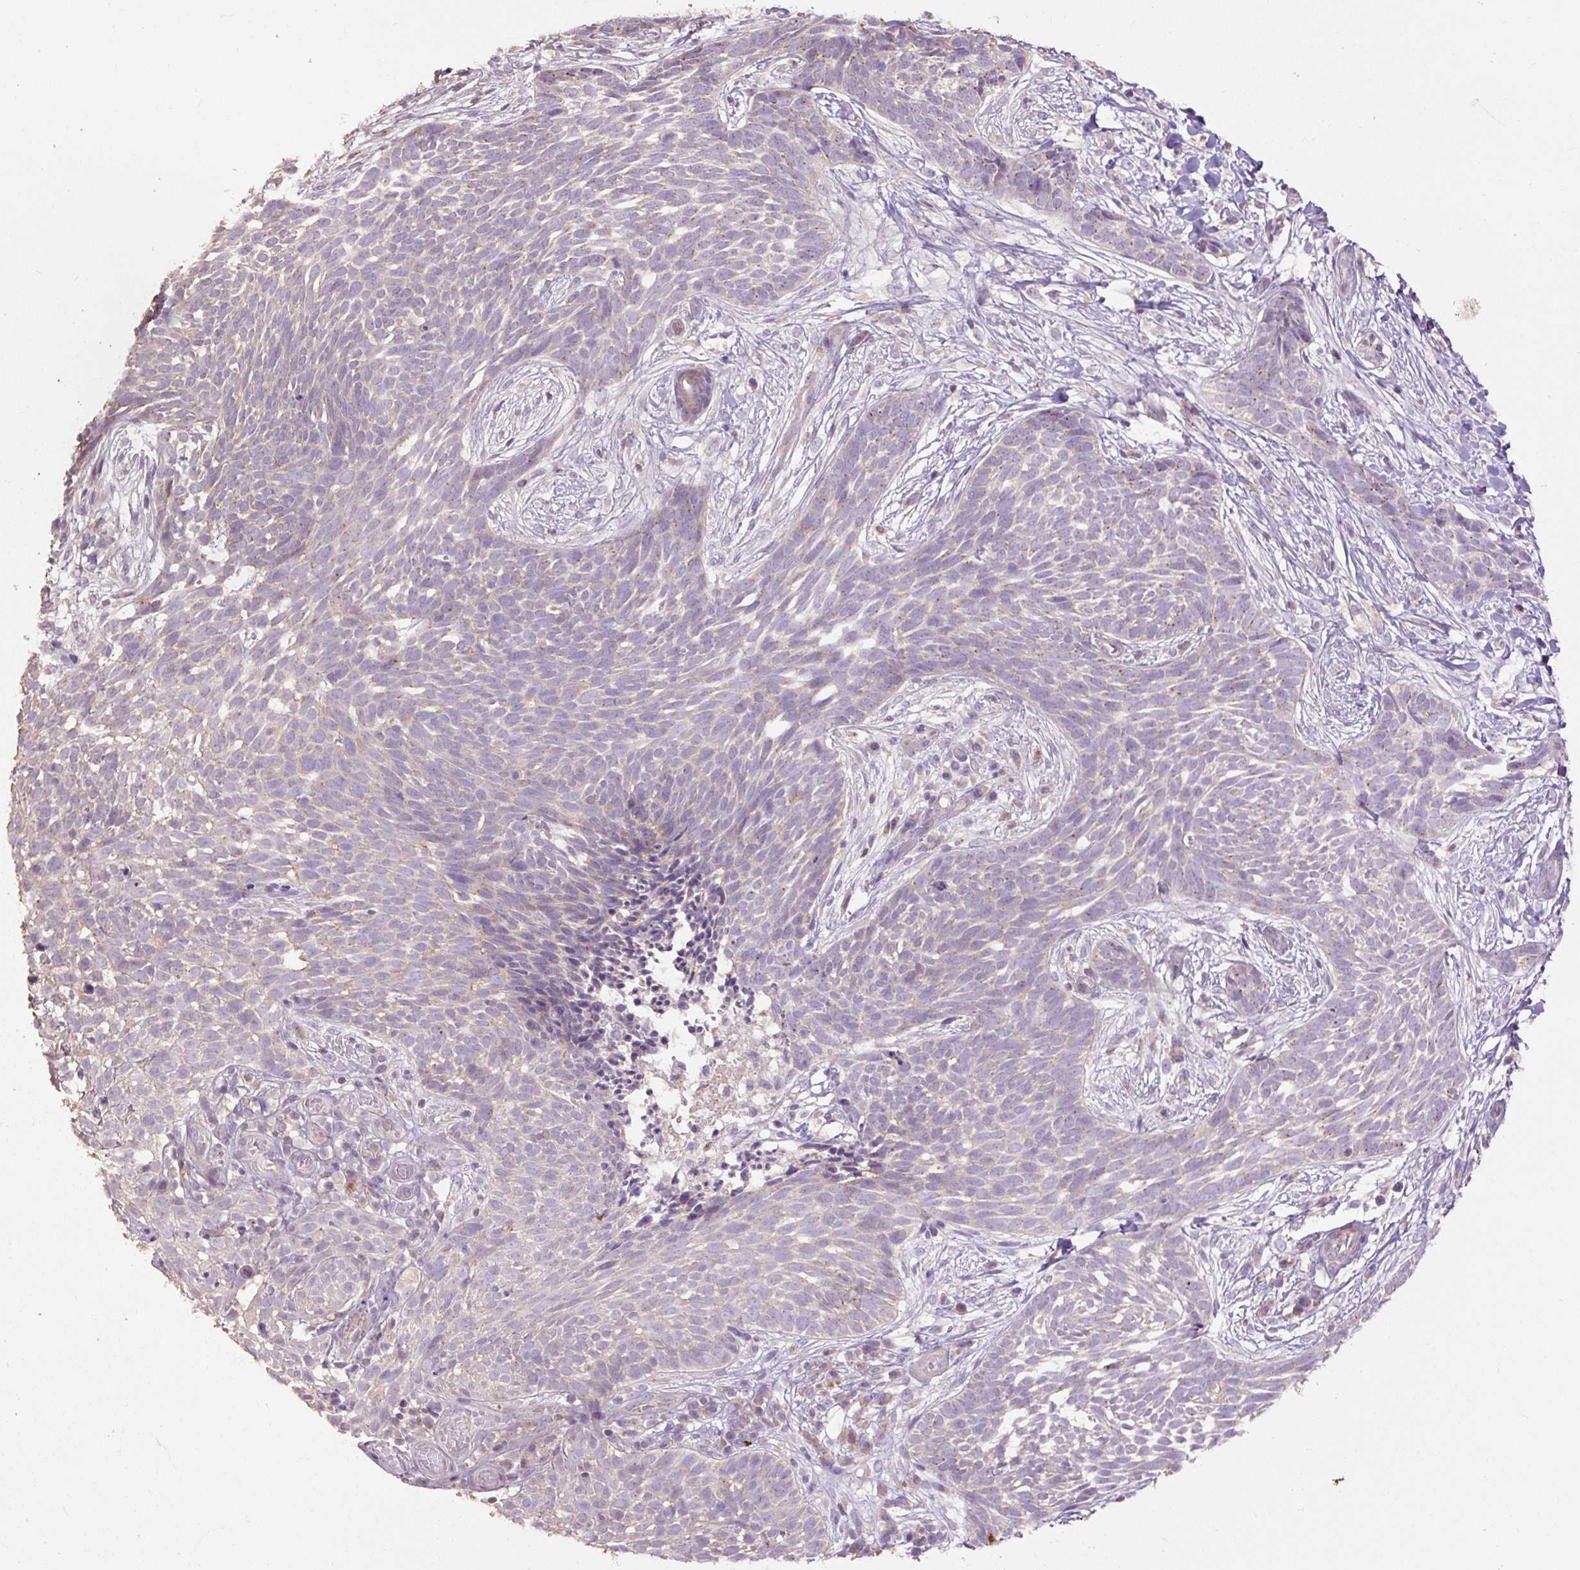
{"staining": {"intensity": "weak", "quantity": "<25%", "location": "cytoplasmic/membranous"}, "tissue": "skin cancer", "cell_type": "Tumor cells", "image_type": "cancer", "snomed": [{"axis": "morphology", "description": "Basal cell carcinoma"}, {"axis": "topography", "description": "Skin"}, {"axis": "topography", "description": "Skin, foot"}], "caption": "Protein analysis of skin cancer shows no significant staining in tumor cells.", "gene": "ABR", "patient": {"sex": "female", "age": 86}}